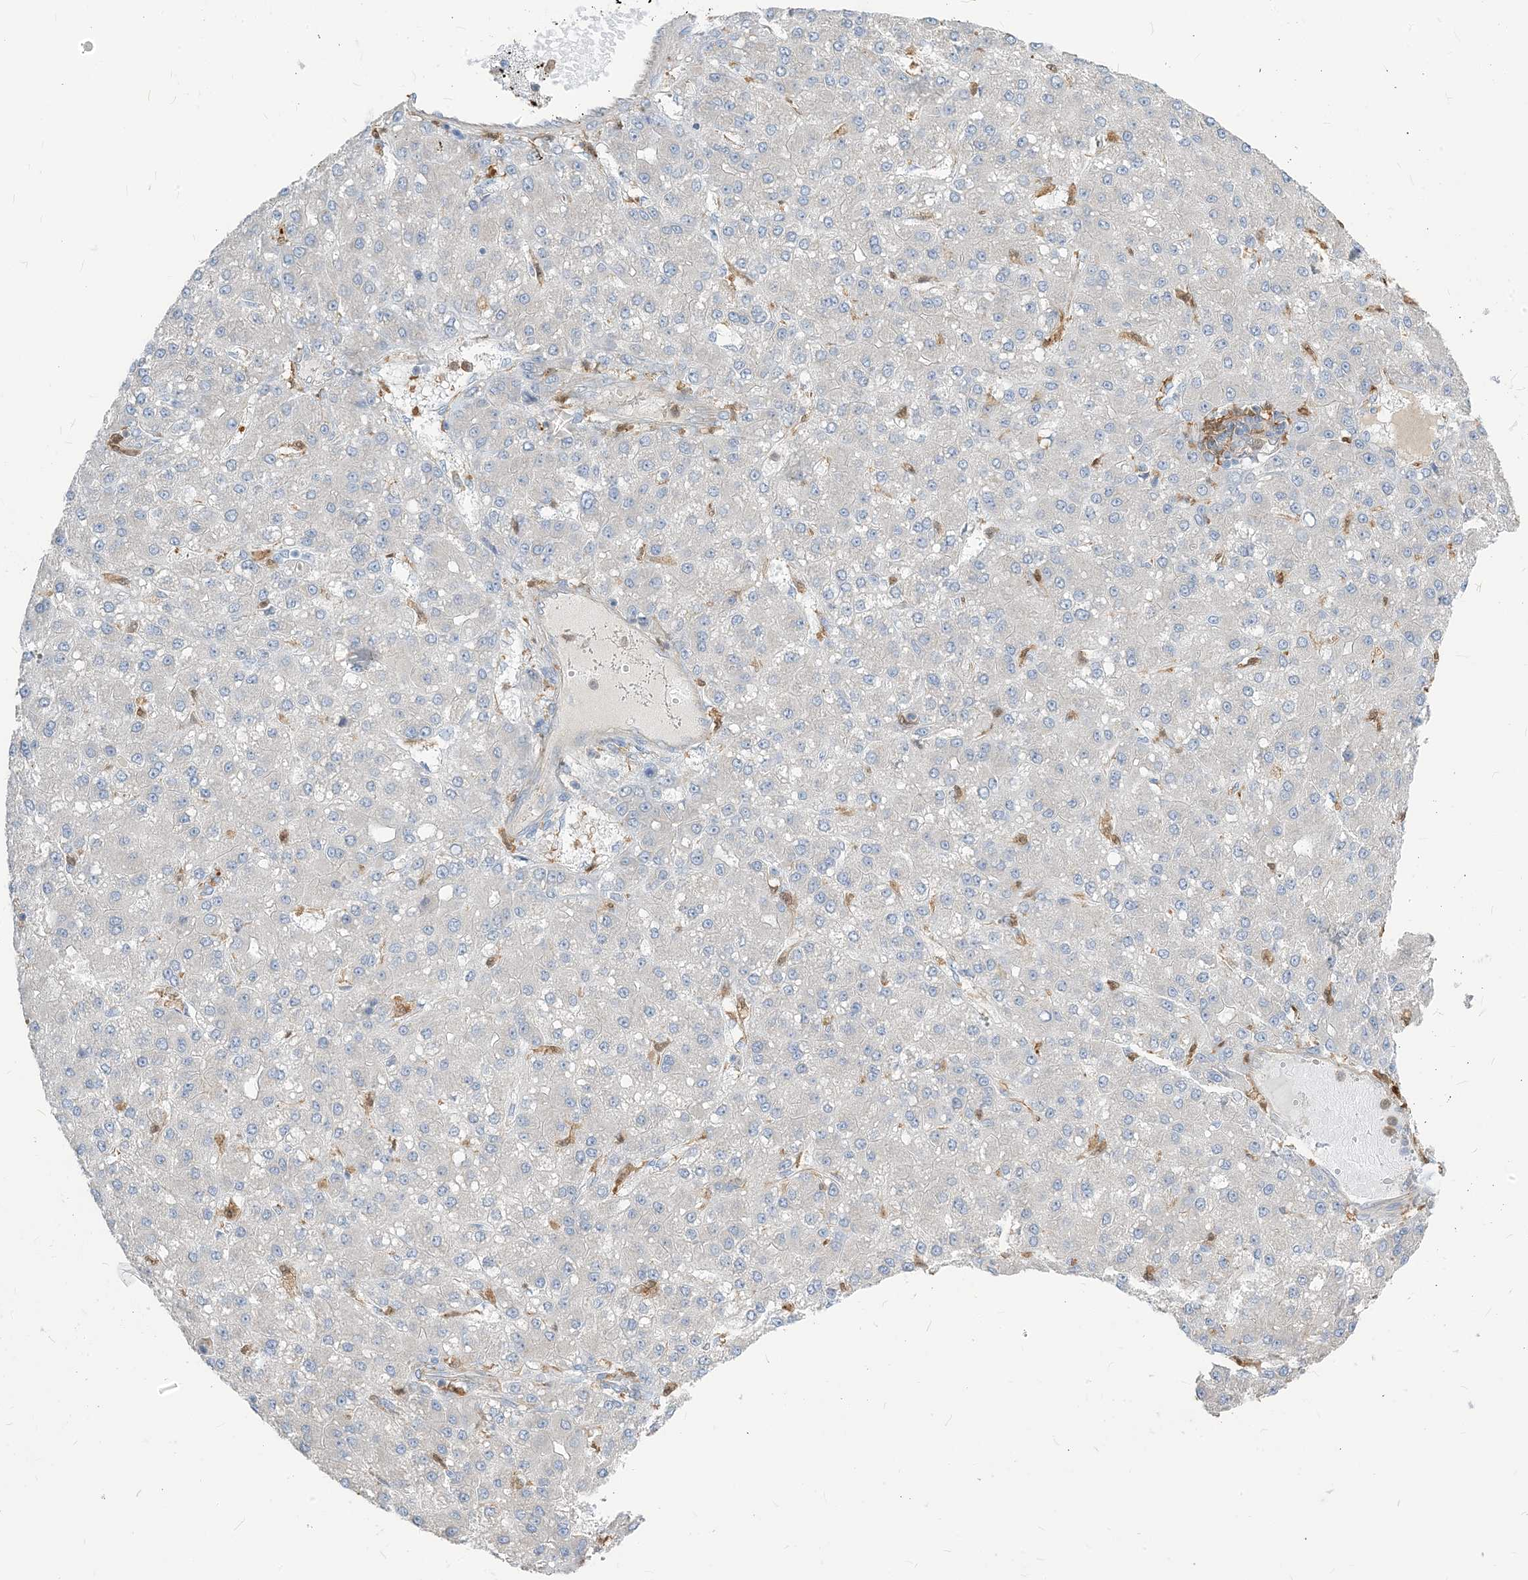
{"staining": {"intensity": "negative", "quantity": "none", "location": "none"}, "tissue": "liver cancer", "cell_type": "Tumor cells", "image_type": "cancer", "snomed": [{"axis": "morphology", "description": "Carcinoma, Hepatocellular, NOS"}, {"axis": "topography", "description": "Liver"}], "caption": "IHC of human liver hepatocellular carcinoma exhibits no expression in tumor cells.", "gene": "NAGK", "patient": {"sex": "male", "age": 67}}